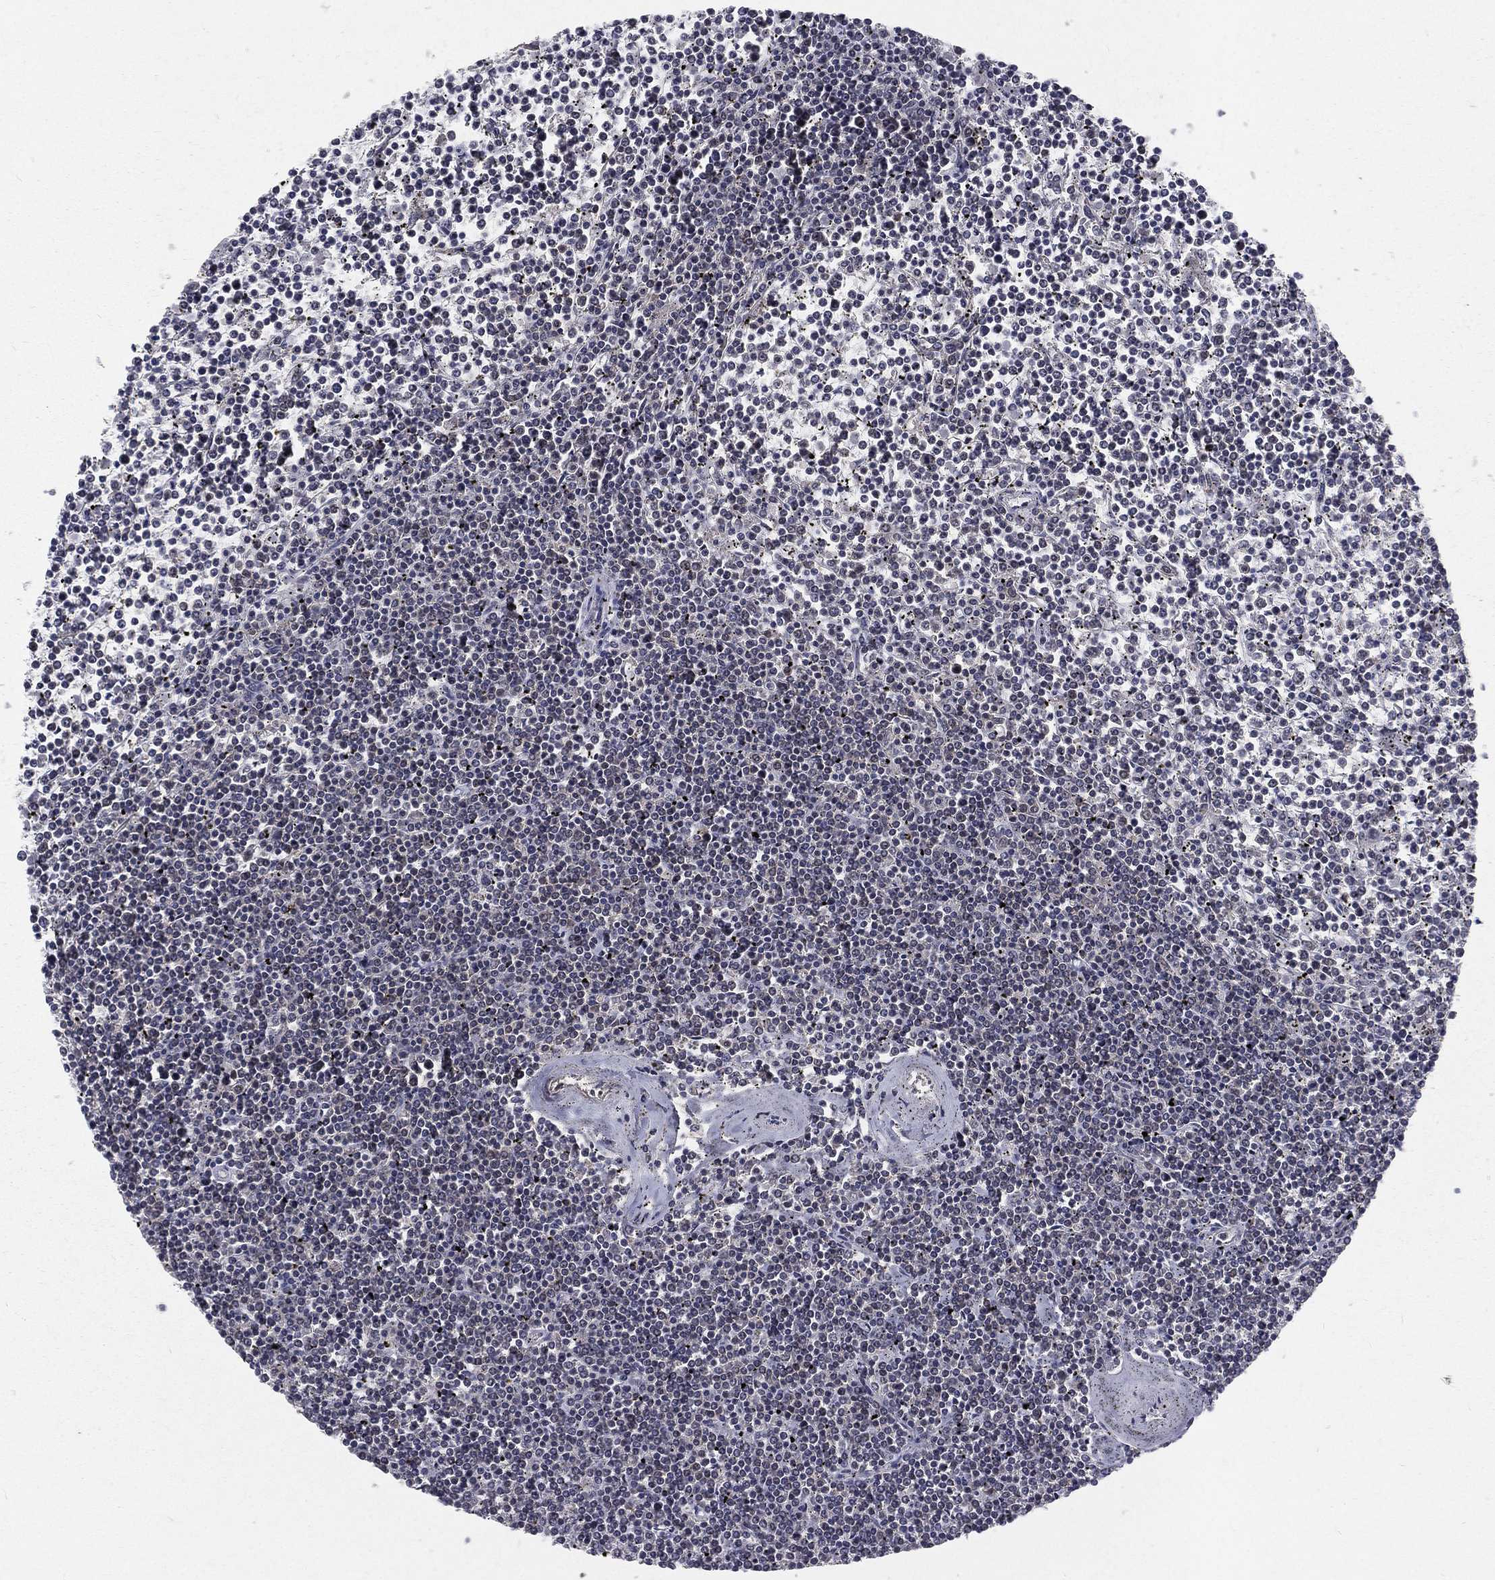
{"staining": {"intensity": "negative", "quantity": "none", "location": "none"}, "tissue": "lymphoma", "cell_type": "Tumor cells", "image_type": "cancer", "snomed": [{"axis": "morphology", "description": "Malignant lymphoma, non-Hodgkin's type, Low grade"}, {"axis": "topography", "description": "Spleen"}], "caption": "Immunohistochemistry (IHC) image of lymphoma stained for a protein (brown), which demonstrates no staining in tumor cells.", "gene": "MORC2", "patient": {"sex": "female", "age": 19}}